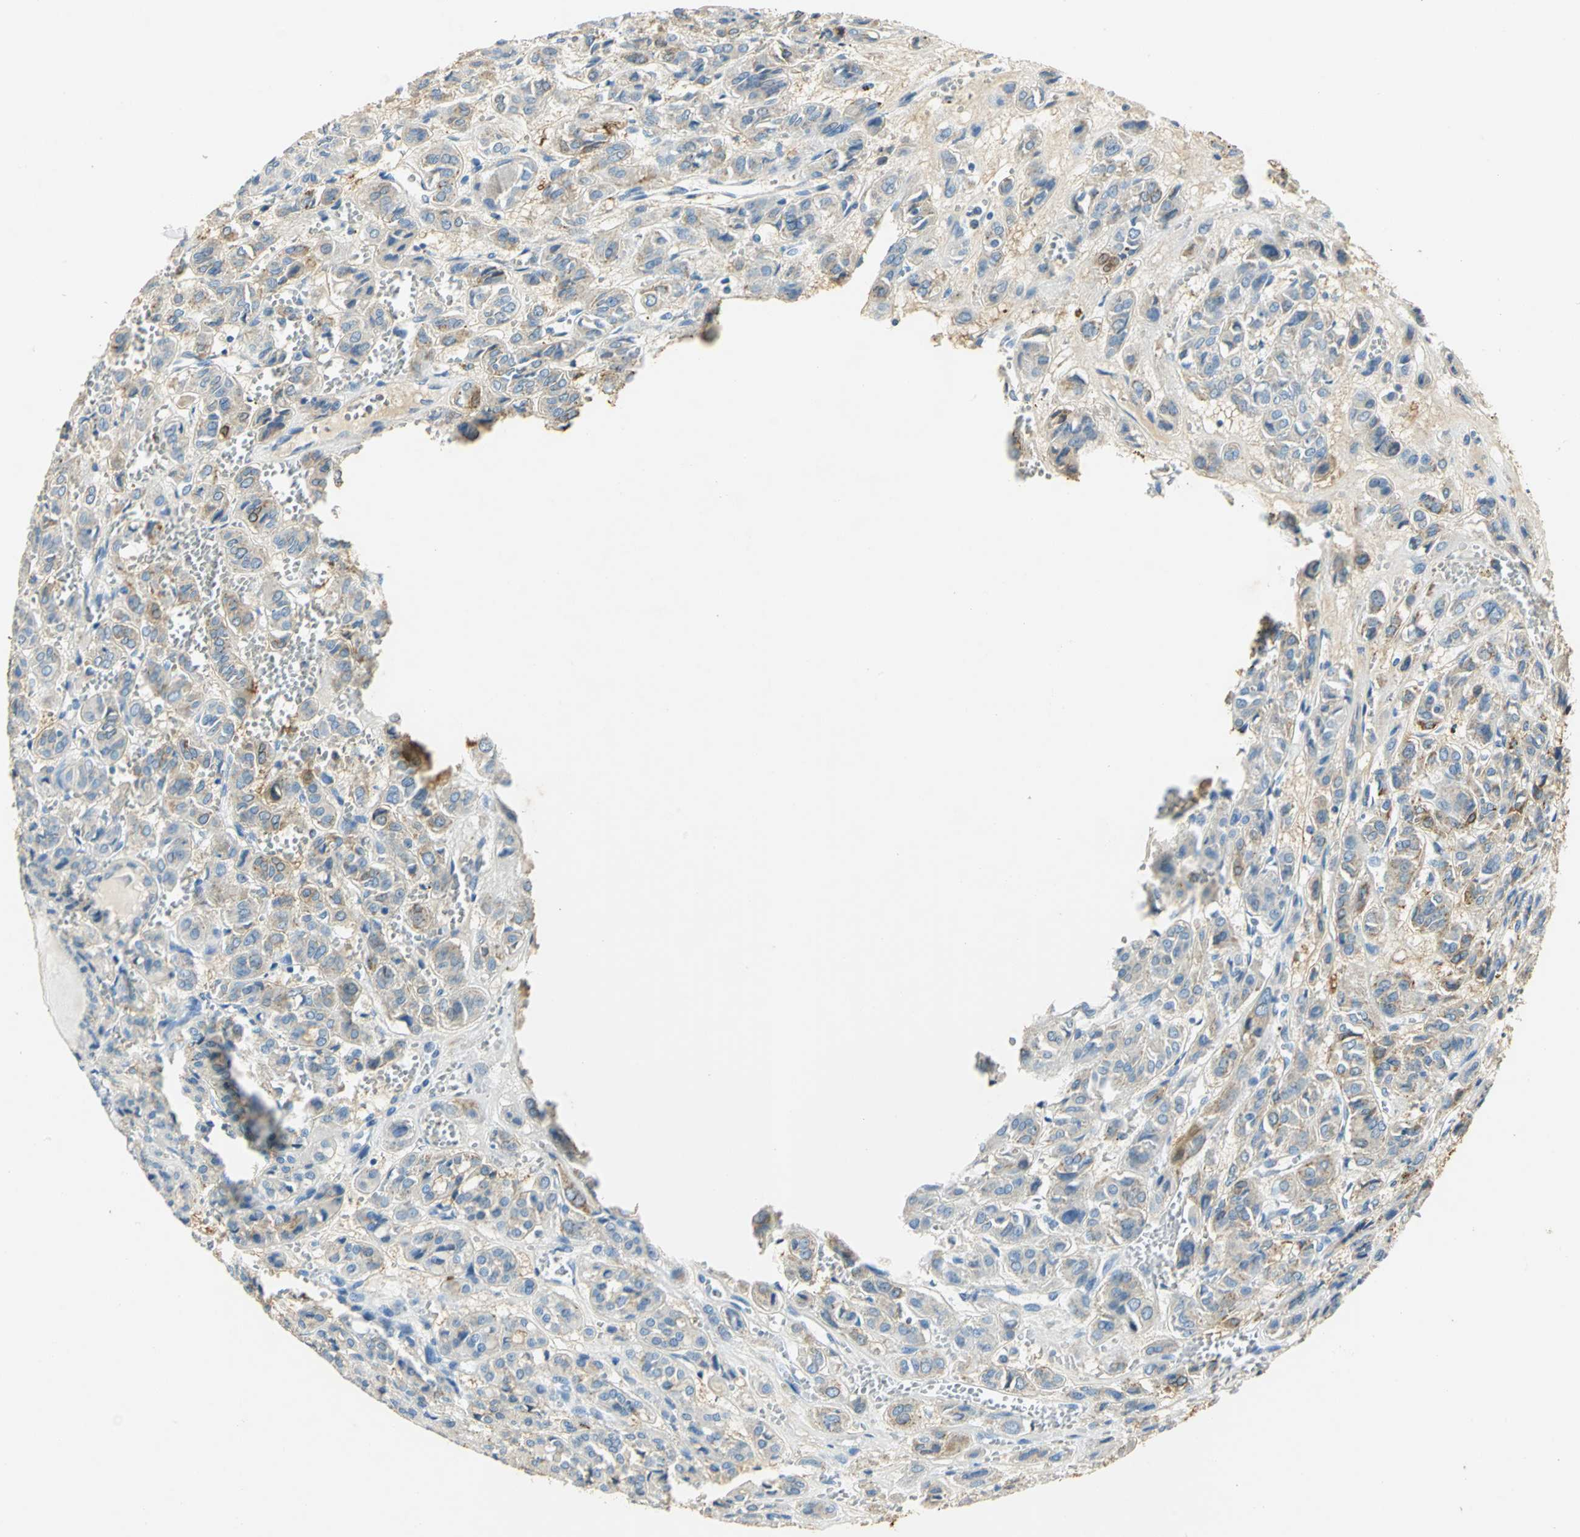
{"staining": {"intensity": "weak", "quantity": "<25%", "location": "cytoplasmic/membranous"}, "tissue": "thyroid cancer", "cell_type": "Tumor cells", "image_type": "cancer", "snomed": [{"axis": "morphology", "description": "Follicular adenoma carcinoma, NOS"}, {"axis": "topography", "description": "Thyroid gland"}], "caption": "DAB (3,3'-diaminobenzidine) immunohistochemical staining of follicular adenoma carcinoma (thyroid) demonstrates no significant staining in tumor cells.", "gene": "ANXA4", "patient": {"sex": "female", "age": 71}}